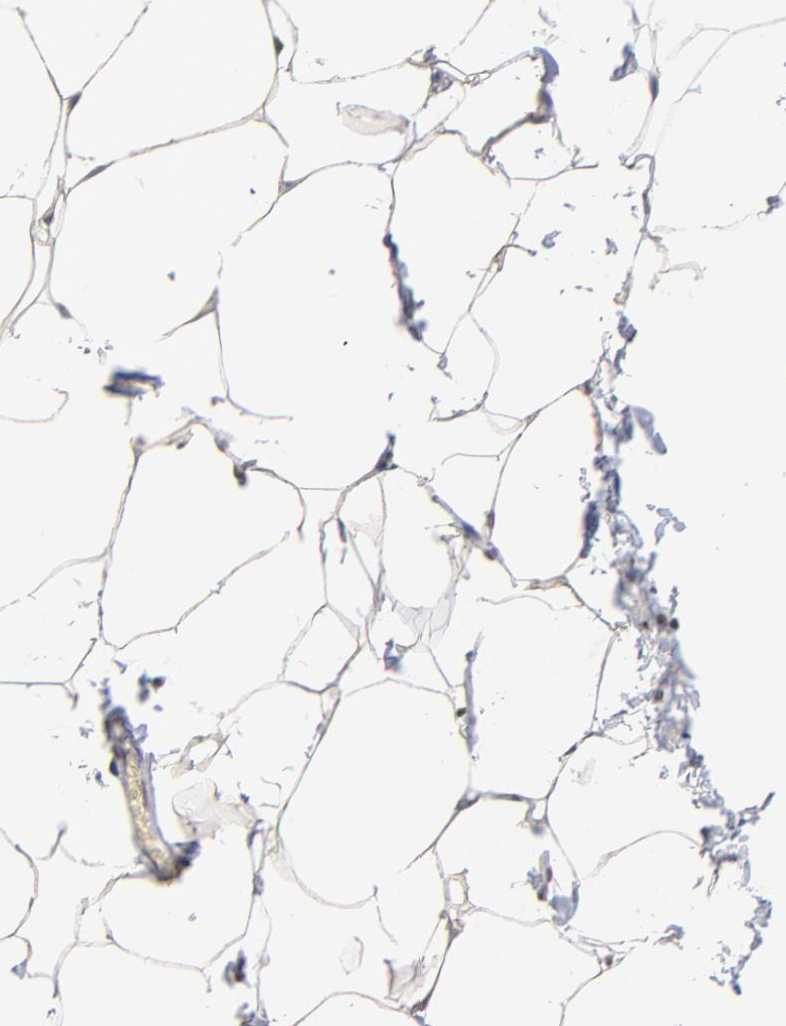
{"staining": {"intensity": "moderate", "quantity": ">75%", "location": "cytoplasmic/membranous,nuclear"}, "tissue": "adipose tissue", "cell_type": "Adipocytes", "image_type": "normal", "snomed": [{"axis": "morphology", "description": "Normal tissue, NOS"}, {"axis": "topography", "description": "Vascular tissue"}], "caption": "This micrograph reveals immunohistochemistry (IHC) staining of normal adipose tissue, with medium moderate cytoplasmic/membranous,nuclear positivity in about >75% of adipocytes.", "gene": "ZMYM3", "patient": {"sex": "male", "age": 41}}